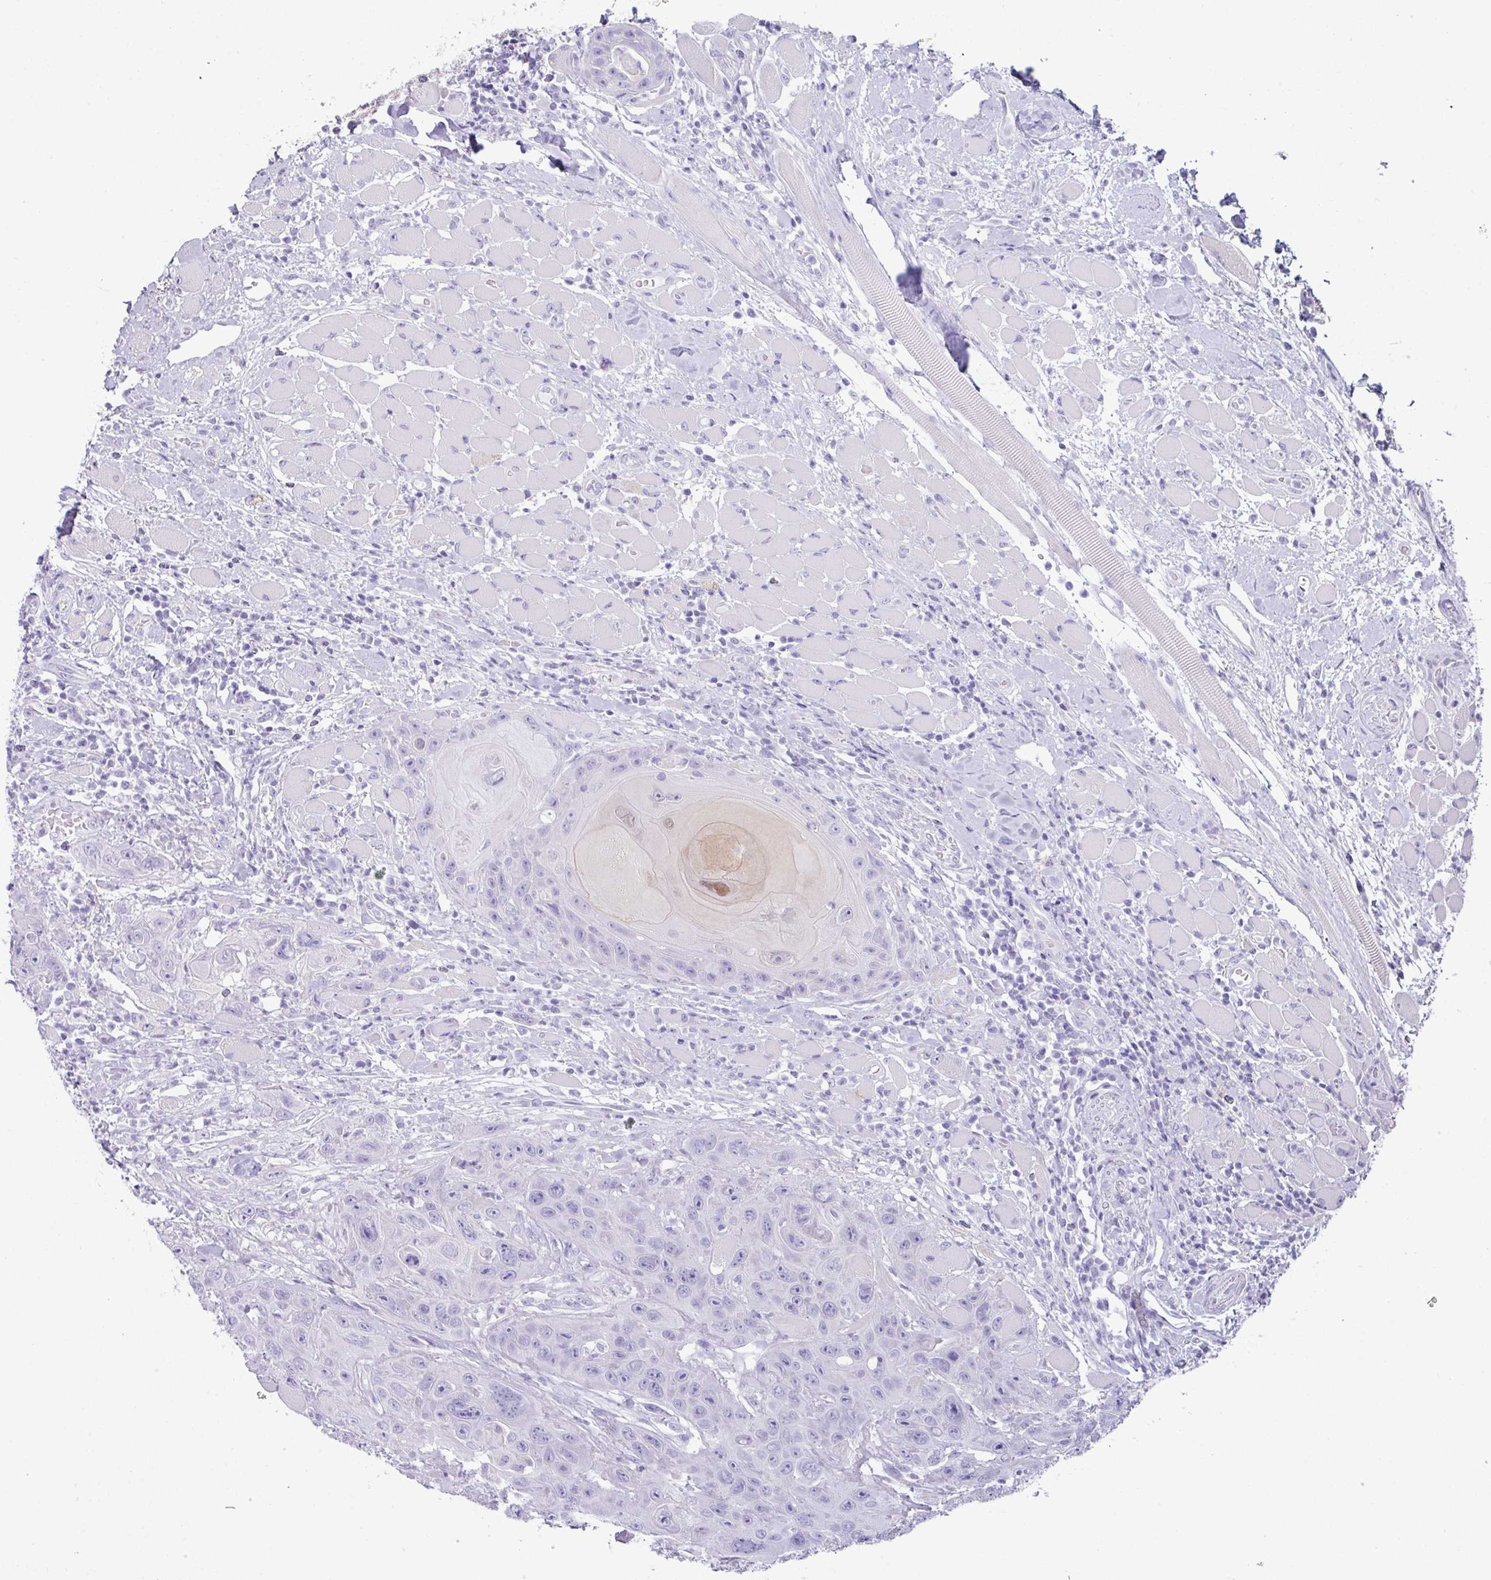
{"staining": {"intensity": "negative", "quantity": "none", "location": "none"}, "tissue": "head and neck cancer", "cell_type": "Tumor cells", "image_type": "cancer", "snomed": [{"axis": "morphology", "description": "Squamous cell carcinoma, NOS"}, {"axis": "topography", "description": "Head-Neck"}], "caption": "IHC image of neoplastic tissue: head and neck cancer (squamous cell carcinoma) stained with DAB (3,3'-diaminobenzidine) exhibits no significant protein staining in tumor cells.", "gene": "NCCRP1", "patient": {"sex": "female", "age": 59}}